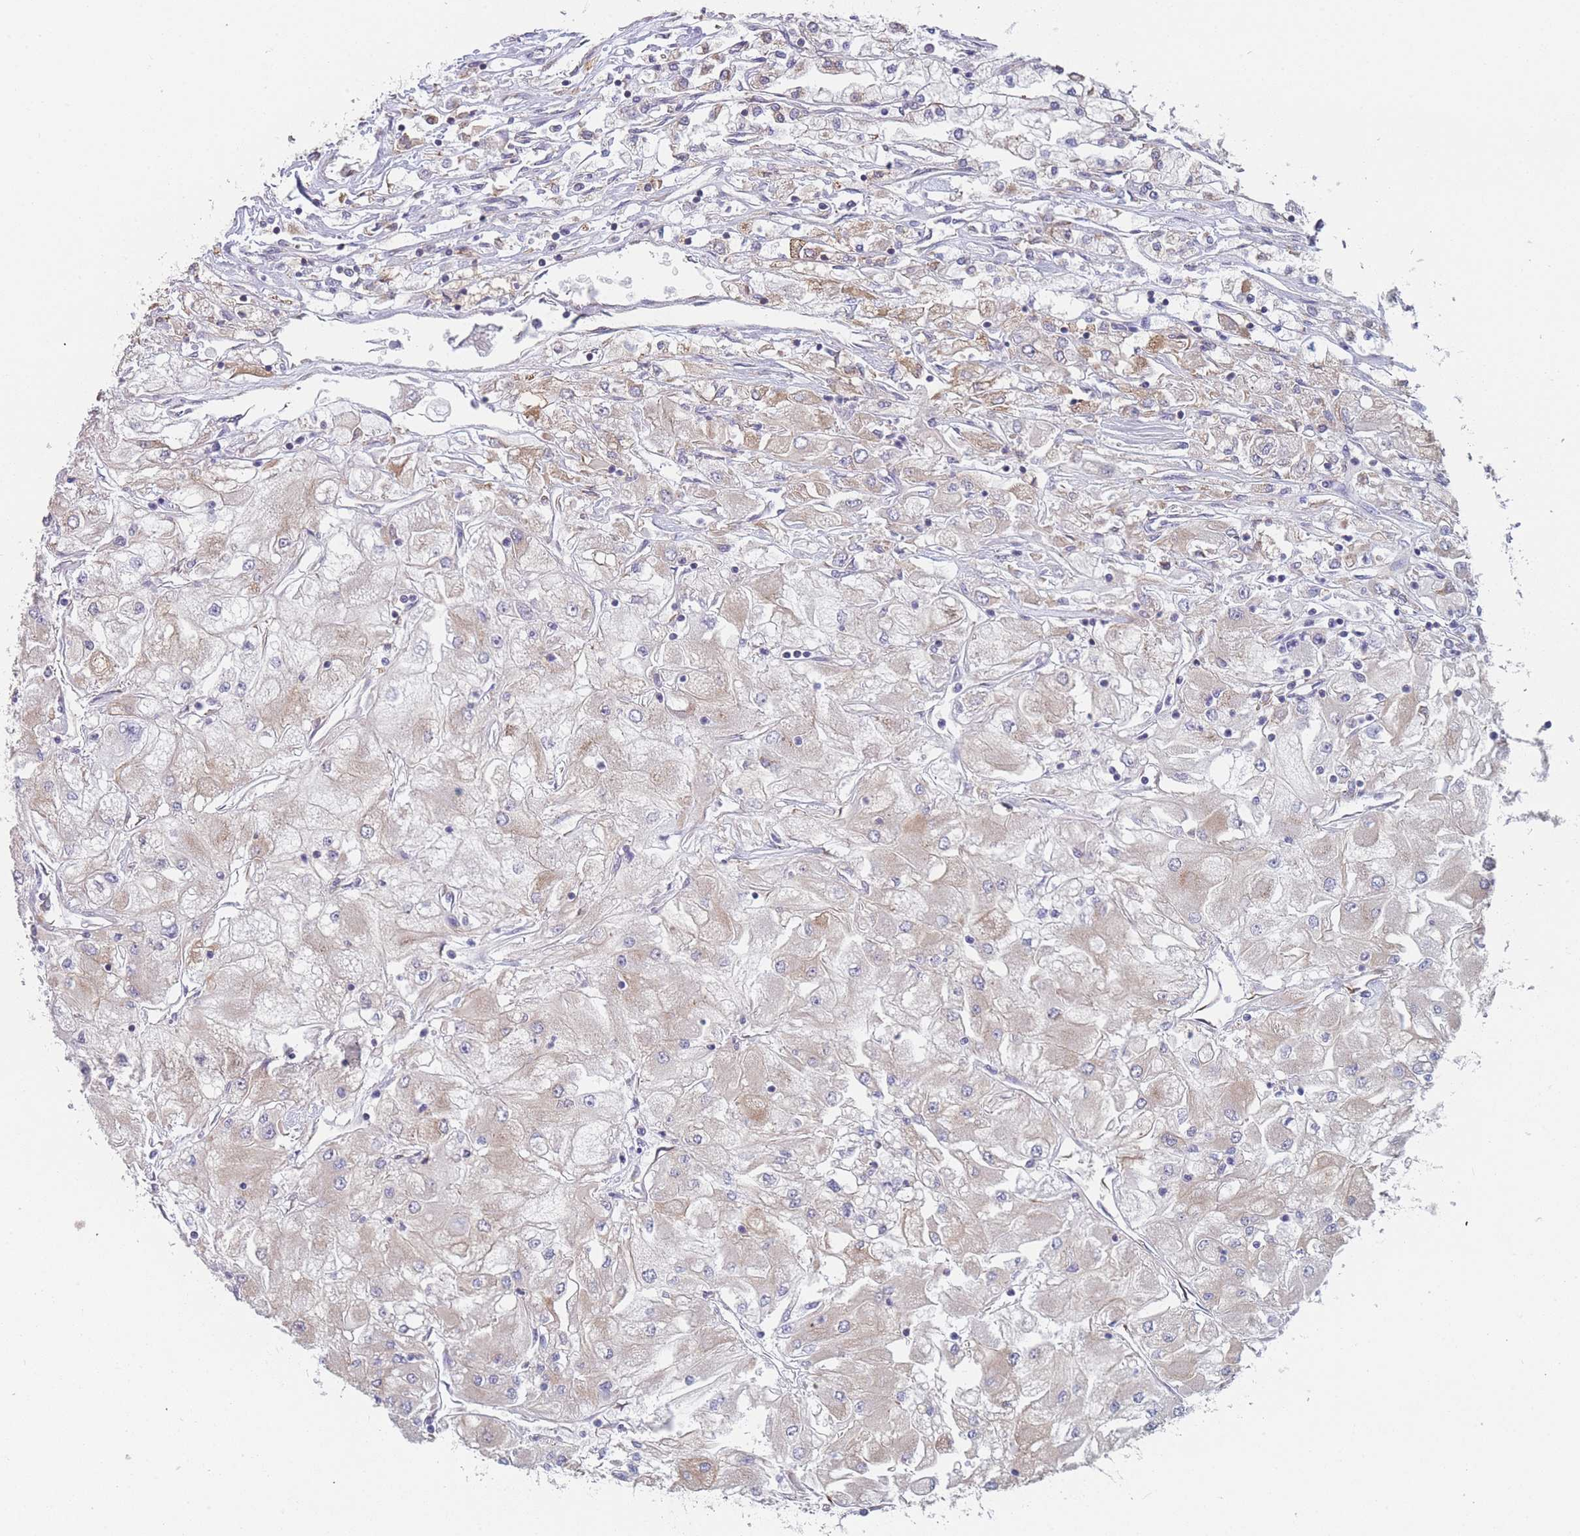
{"staining": {"intensity": "weak", "quantity": "<25%", "location": "cytoplasmic/membranous"}, "tissue": "renal cancer", "cell_type": "Tumor cells", "image_type": "cancer", "snomed": [{"axis": "morphology", "description": "Adenocarcinoma, NOS"}, {"axis": "topography", "description": "Kidney"}], "caption": "An image of renal adenocarcinoma stained for a protein displays no brown staining in tumor cells.", "gene": "OR7C2", "patient": {"sex": "male", "age": 80}}